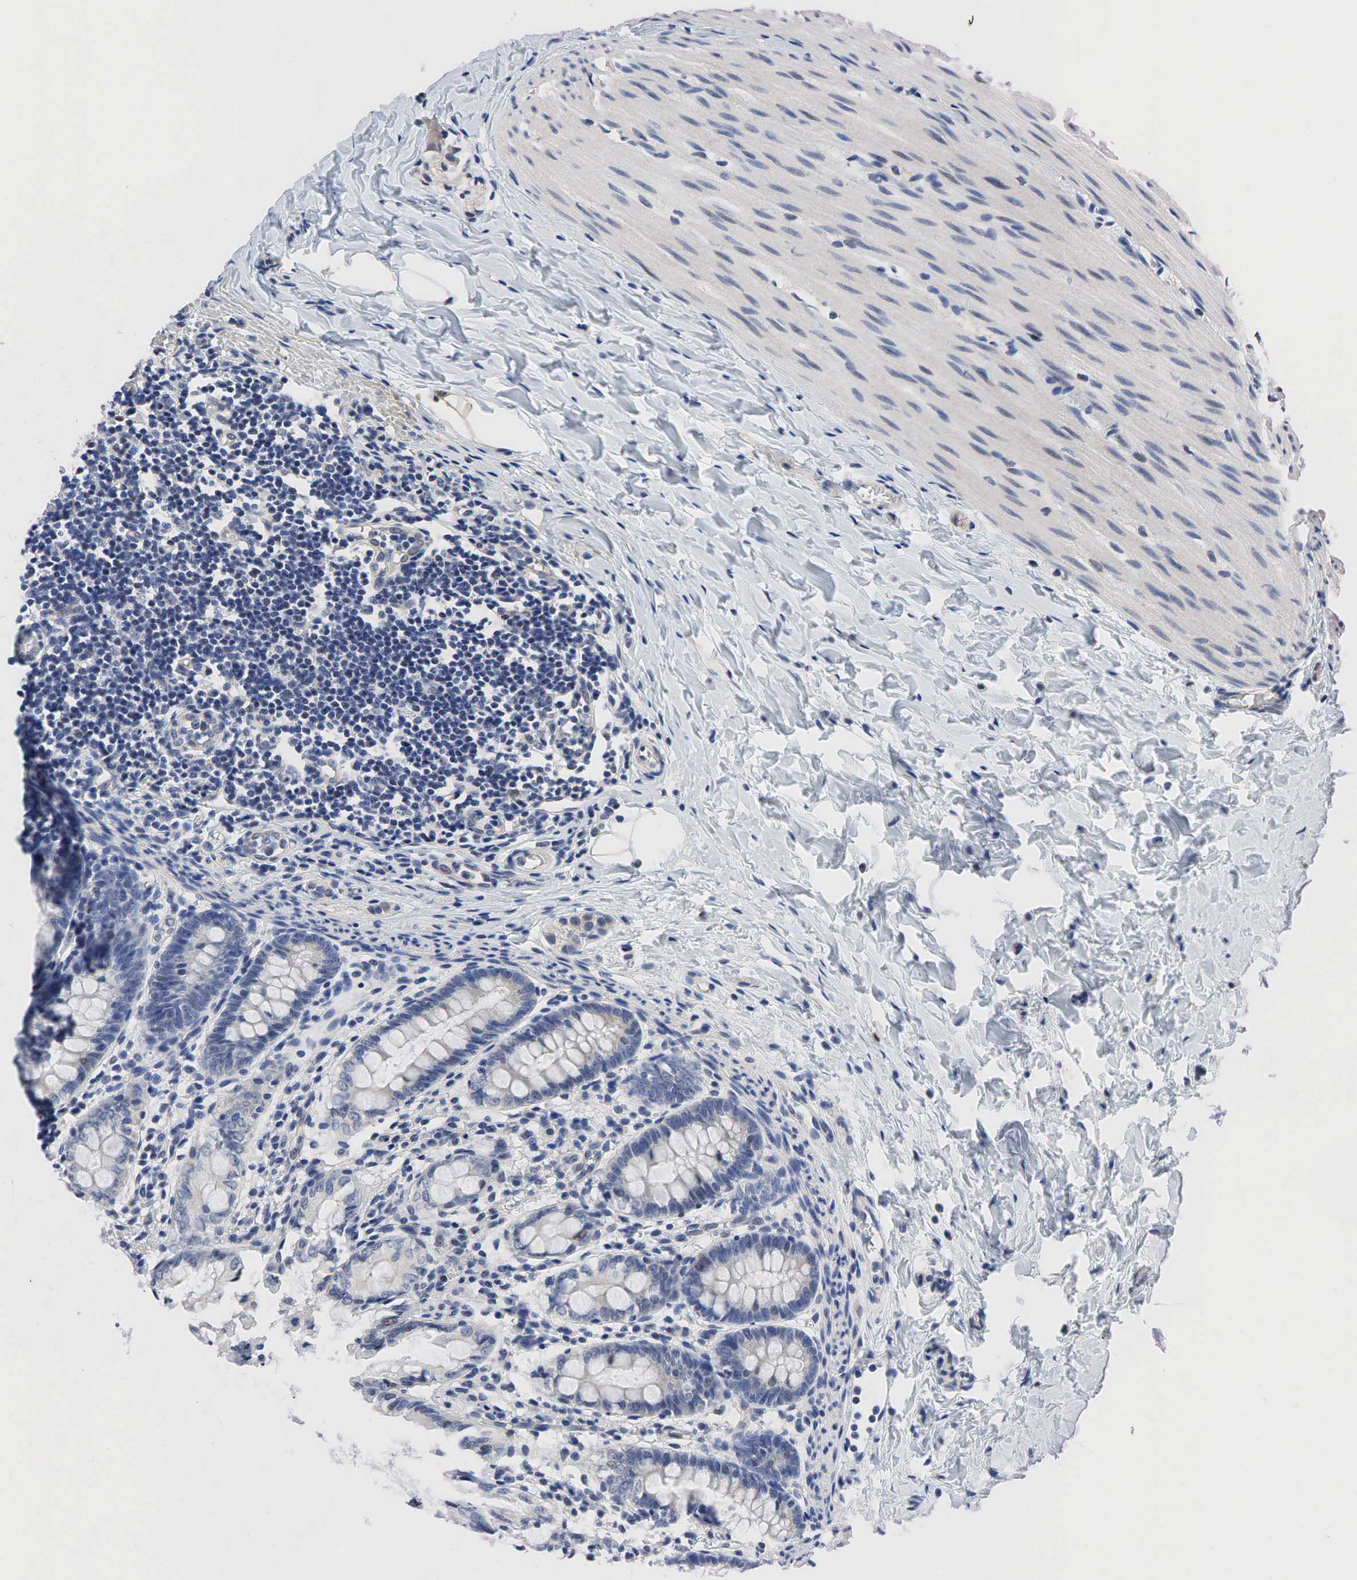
{"staining": {"intensity": "negative", "quantity": "none", "location": "none"}, "tissue": "colon", "cell_type": "Endothelial cells", "image_type": "normal", "snomed": [{"axis": "morphology", "description": "Normal tissue, NOS"}, {"axis": "topography", "description": "Colon"}], "caption": "This is a micrograph of immunohistochemistry (IHC) staining of normal colon, which shows no staining in endothelial cells.", "gene": "PGR", "patient": {"sex": "male", "age": 1}}